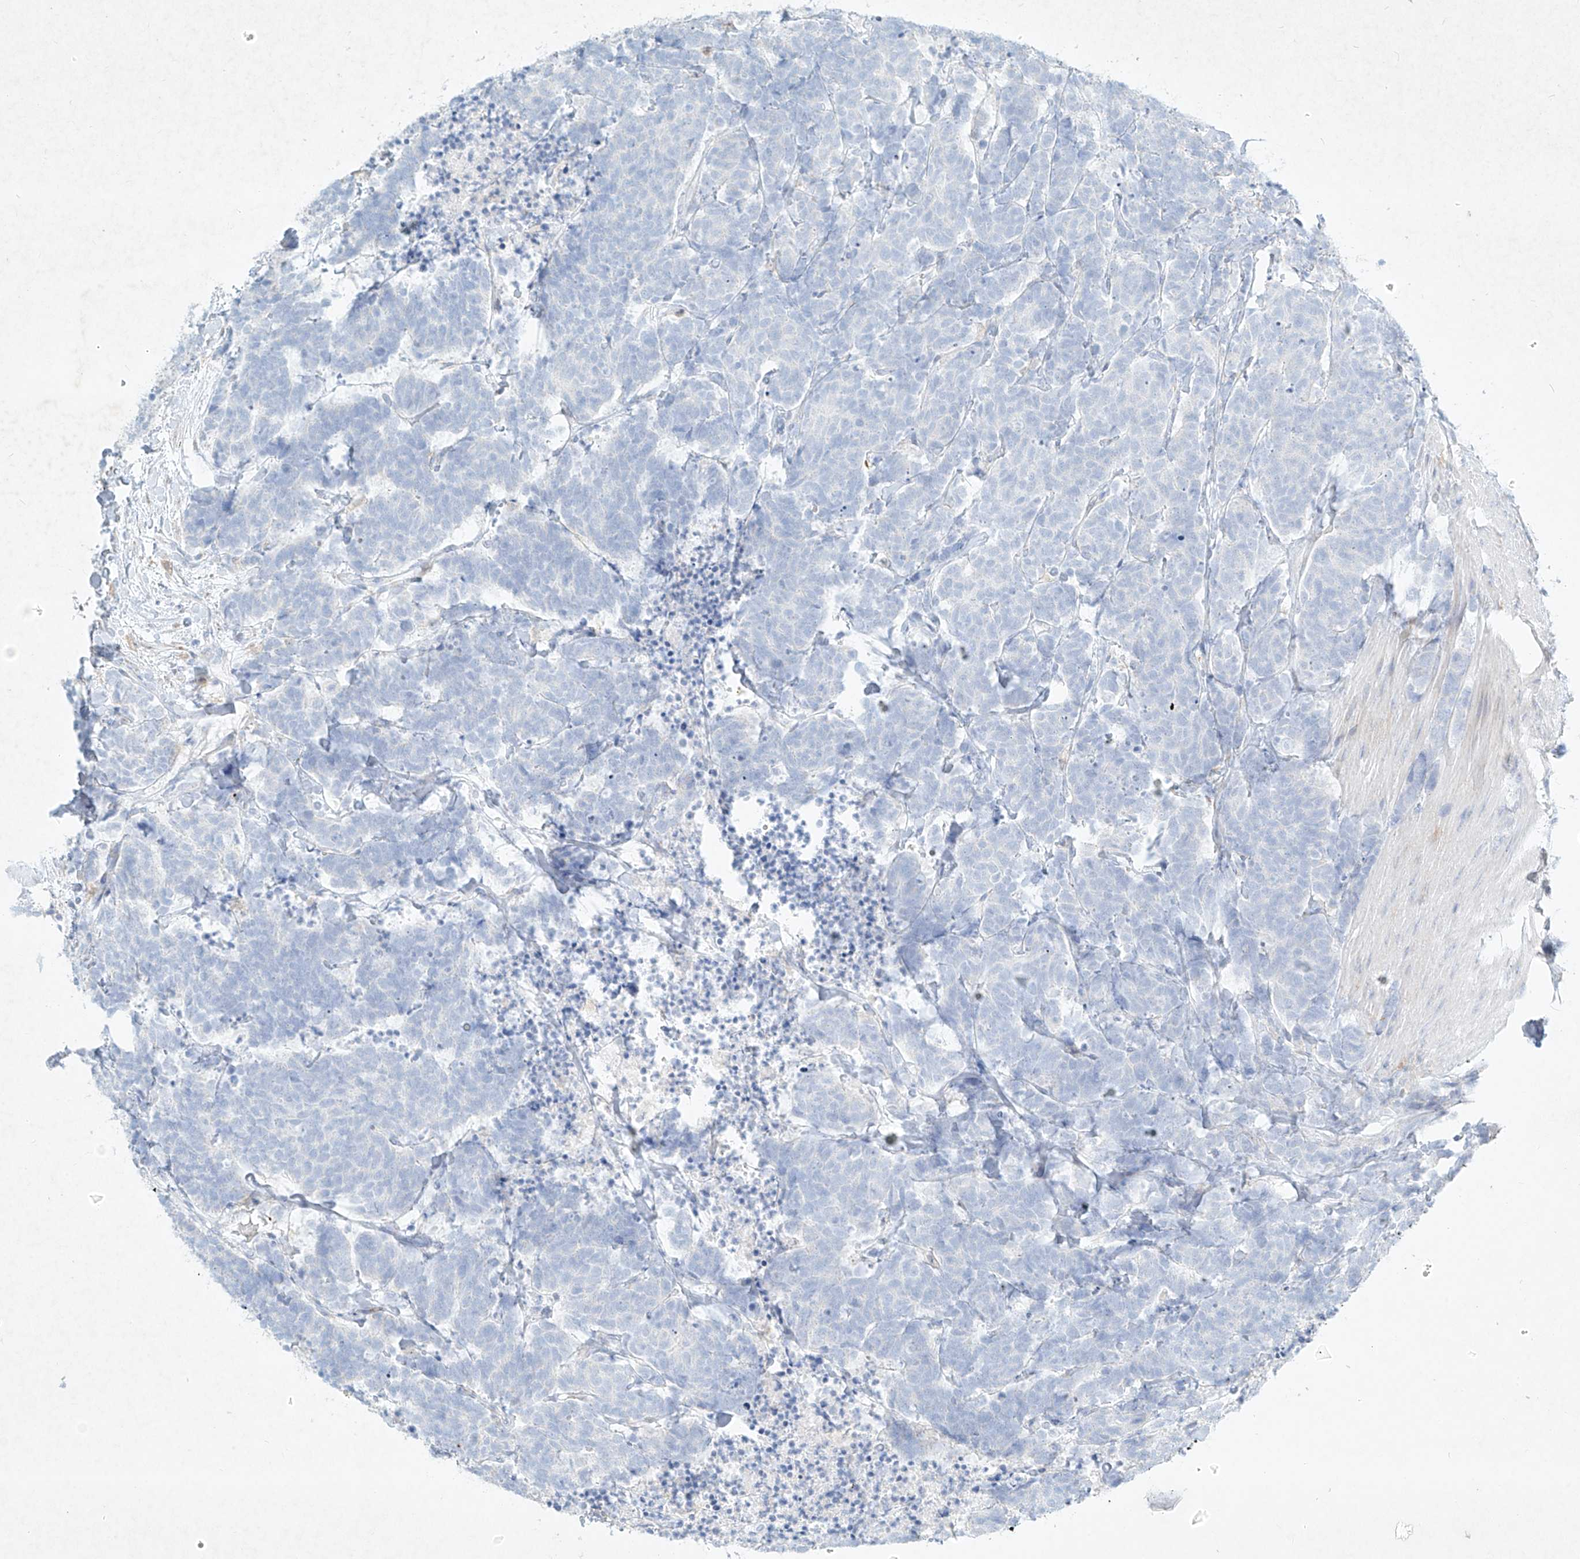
{"staining": {"intensity": "negative", "quantity": "none", "location": "none"}, "tissue": "carcinoid", "cell_type": "Tumor cells", "image_type": "cancer", "snomed": [{"axis": "morphology", "description": "Carcinoma, NOS"}, {"axis": "morphology", "description": "Carcinoid, malignant, NOS"}, {"axis": "topography", "description": "Urinary bladder"}], "caption": "IHC histopathology image of neoplastic tissue: human carcinoid stained with DAB reveals no significant protein positivity in tumor cells.", "gene": "PLEK", "patient": {"sex": "male", "age": 57}}